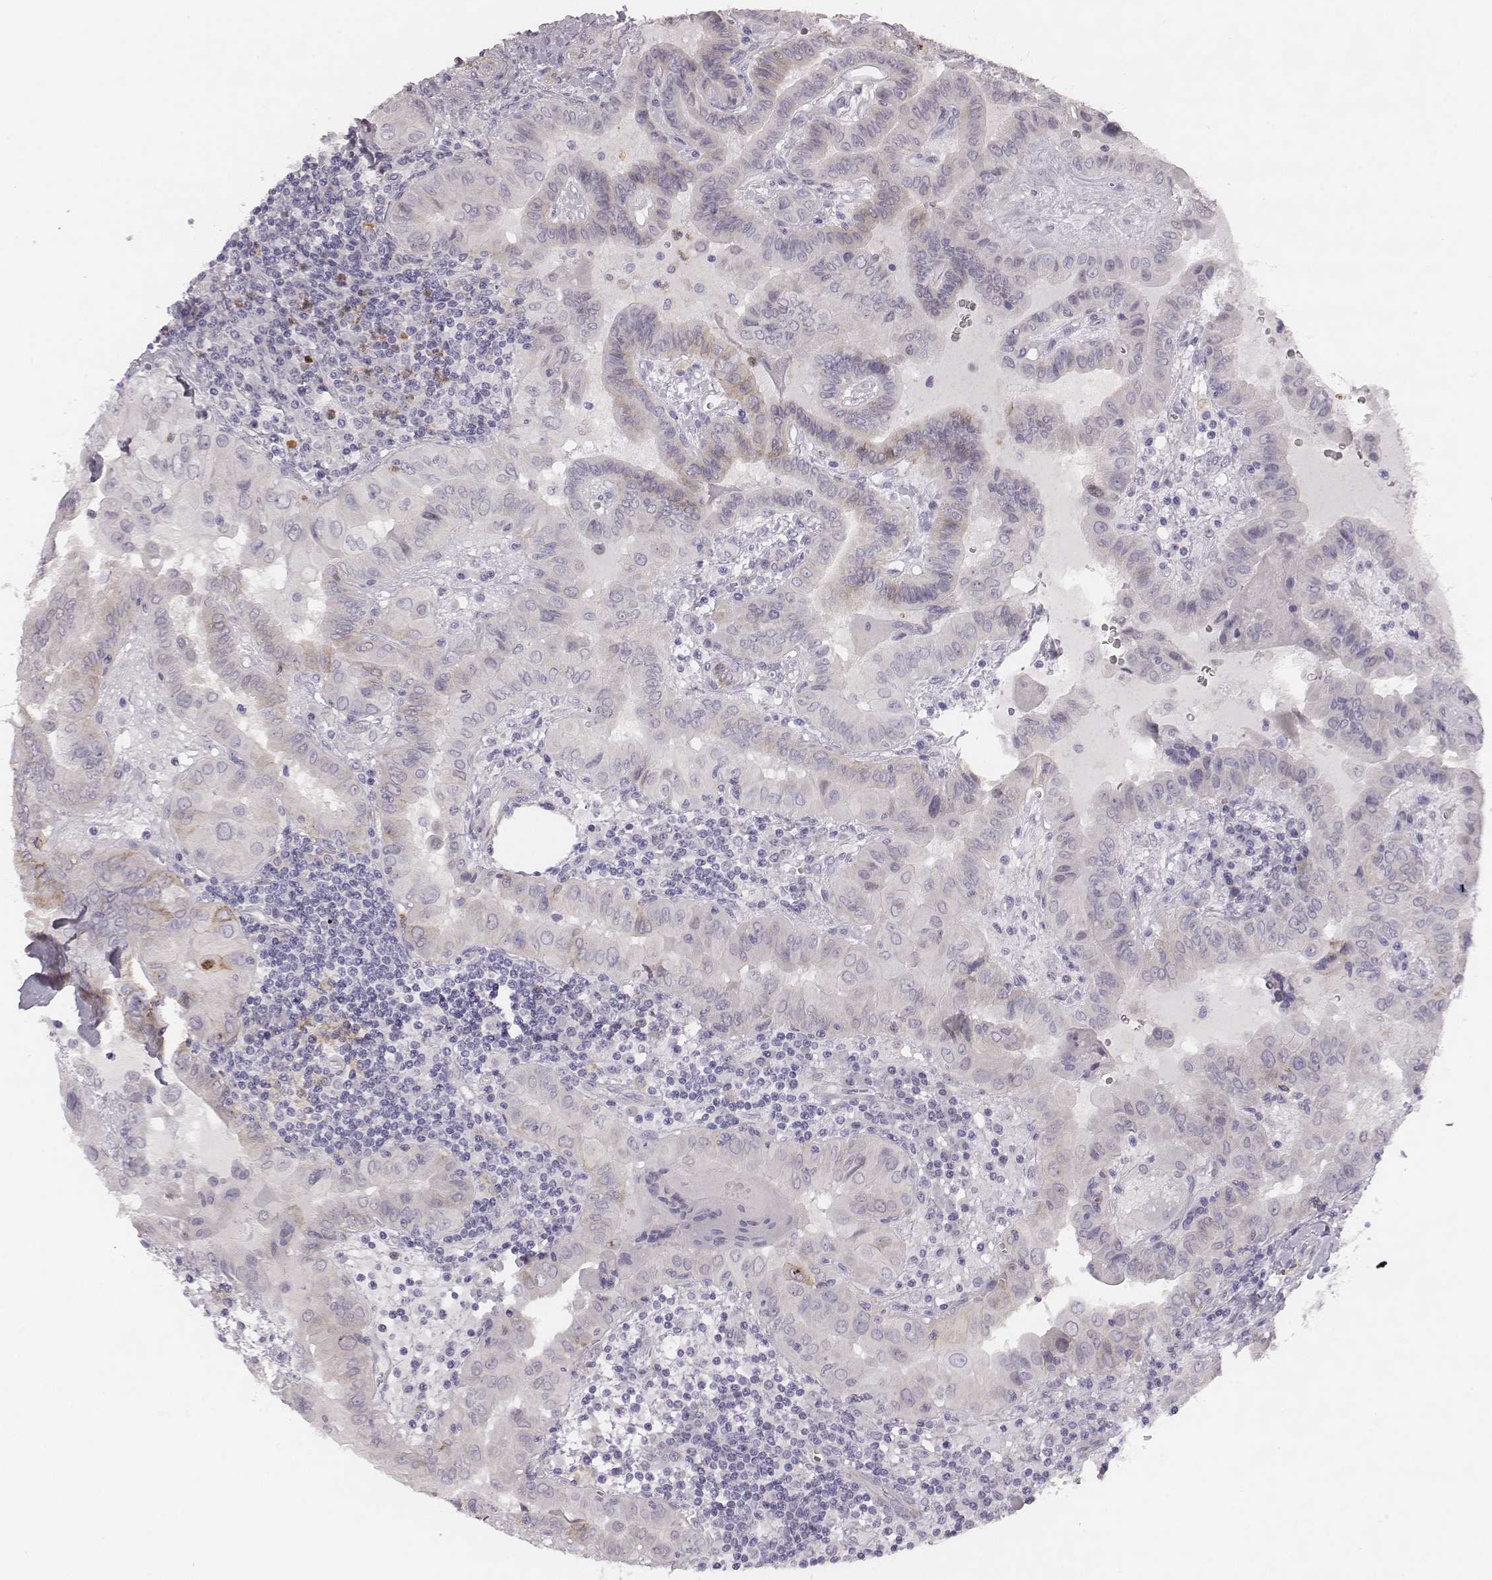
{"staining": {"intensity": "weak", "quantity": "<25%", "location": "cytoplasmic/membranous"}, "tissue": "thyroid cancer", "cell_type": "Tumor cells", "image_type": "cancer", "snomed": [{"axis": "morphology", "description": "Papillary adenocarcinoma, NOS"}, {"axis": "topography", "description": "Thyroid gland"}], "caption": "Tumor cells are negative for protein expression in human papillary adenocarcinoma (thyroid).", "gene": "KCNJ12", "patient": {"sex": "female", "age": 37}}